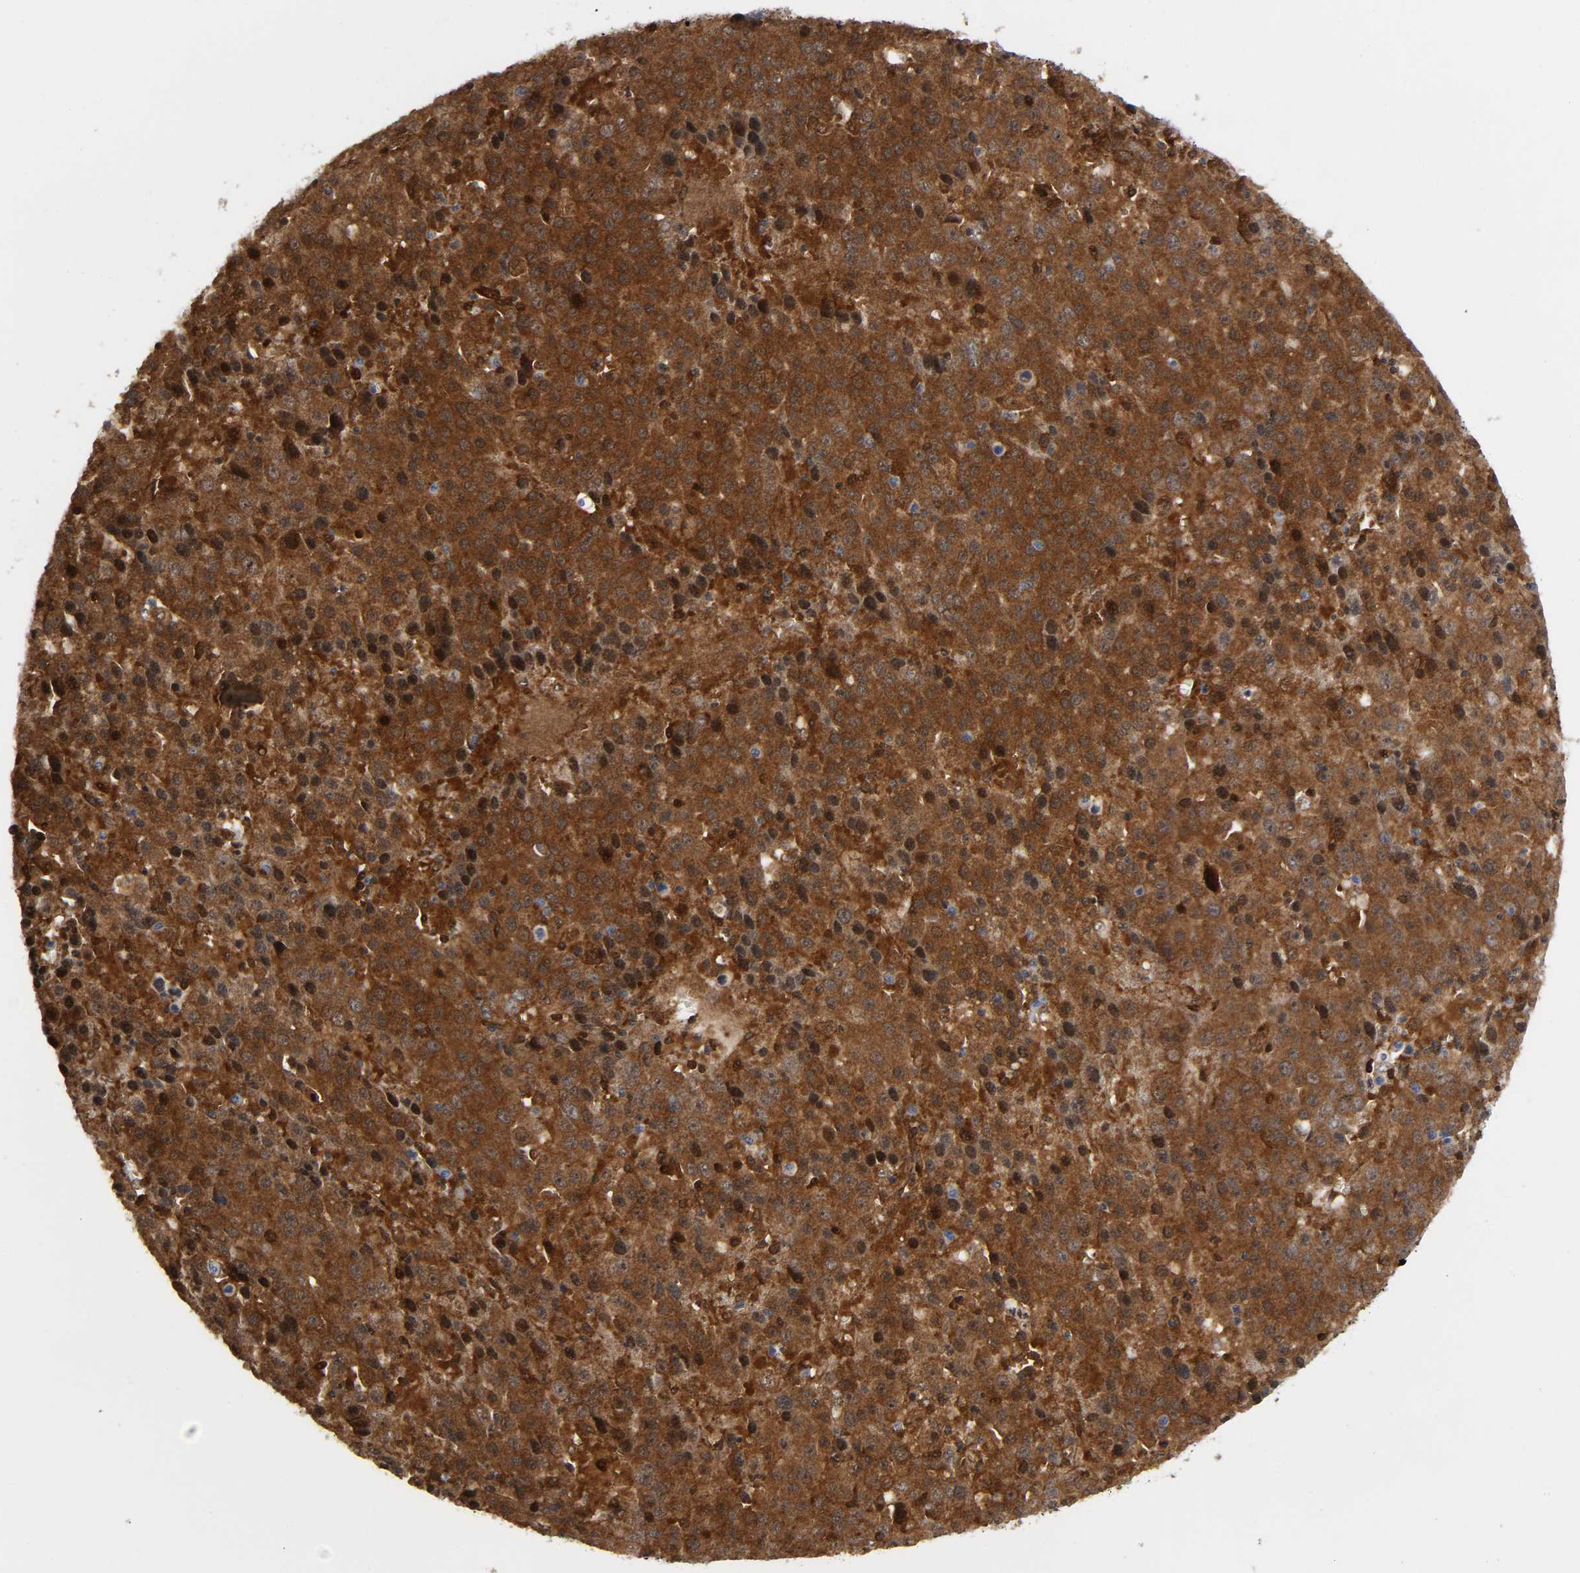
{"staining": {"intensity": "strong", "quantity": ">75%", "location": "cytoplasmic/membranous"}, "tissue": "liver cancer", "cell_type": "Tumor cells", "image_type": "cancer", "snomed": [{"axis": "morphology", "description": "Carcinoma, Hepatocellular, NOS"}, {"axis": "topography", "description": "Liver"}], "caption": "Protein staining shows strong cytoplasmic/membranous staining in about >75% of tumor cells in liver hepatocellular carcinoma. (IHC, brightfield microscopy, high magnification).", "gene": "MAPK1", "patient": {"sex": "female", "age": 53}}